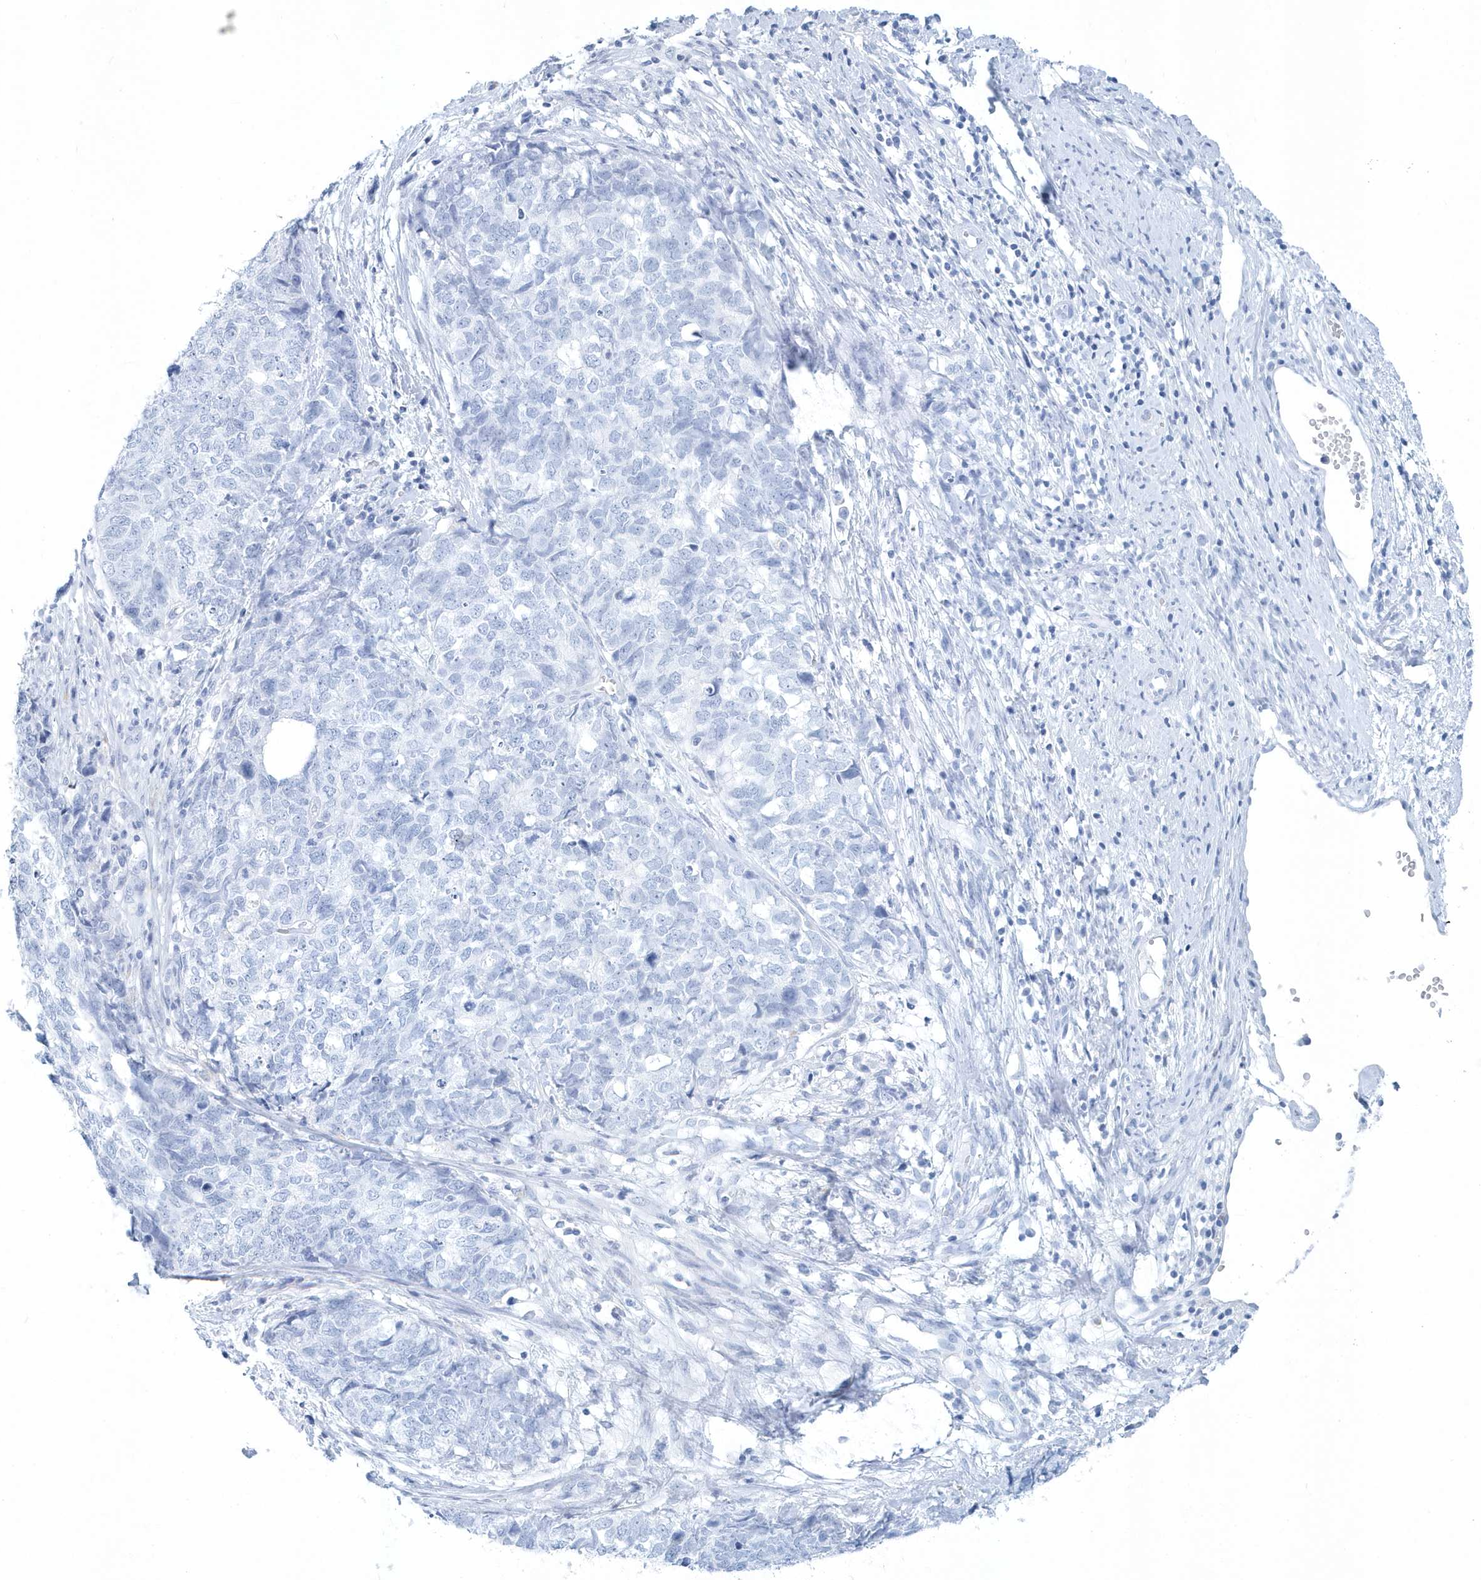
{"staining": {"intensity": "negative", "quantity": "none", "location": "none"}, "tissue": "cervical cancer", "cell_type": "Tumor cells", "image_type": "cancer", "snomed": [{"axis": "morphology", "description": "Squamous cell carcinoma, NOS"}, {"axis": "topography", "description": "Cervix"}], "caption": "DAB immunohistochemical staining of human squamous cell carcinoma (cervical) exhibits no significant staining in tumor cells.", "gene": "PTPRO", "patient": {"sex": "female", "age": 63}}